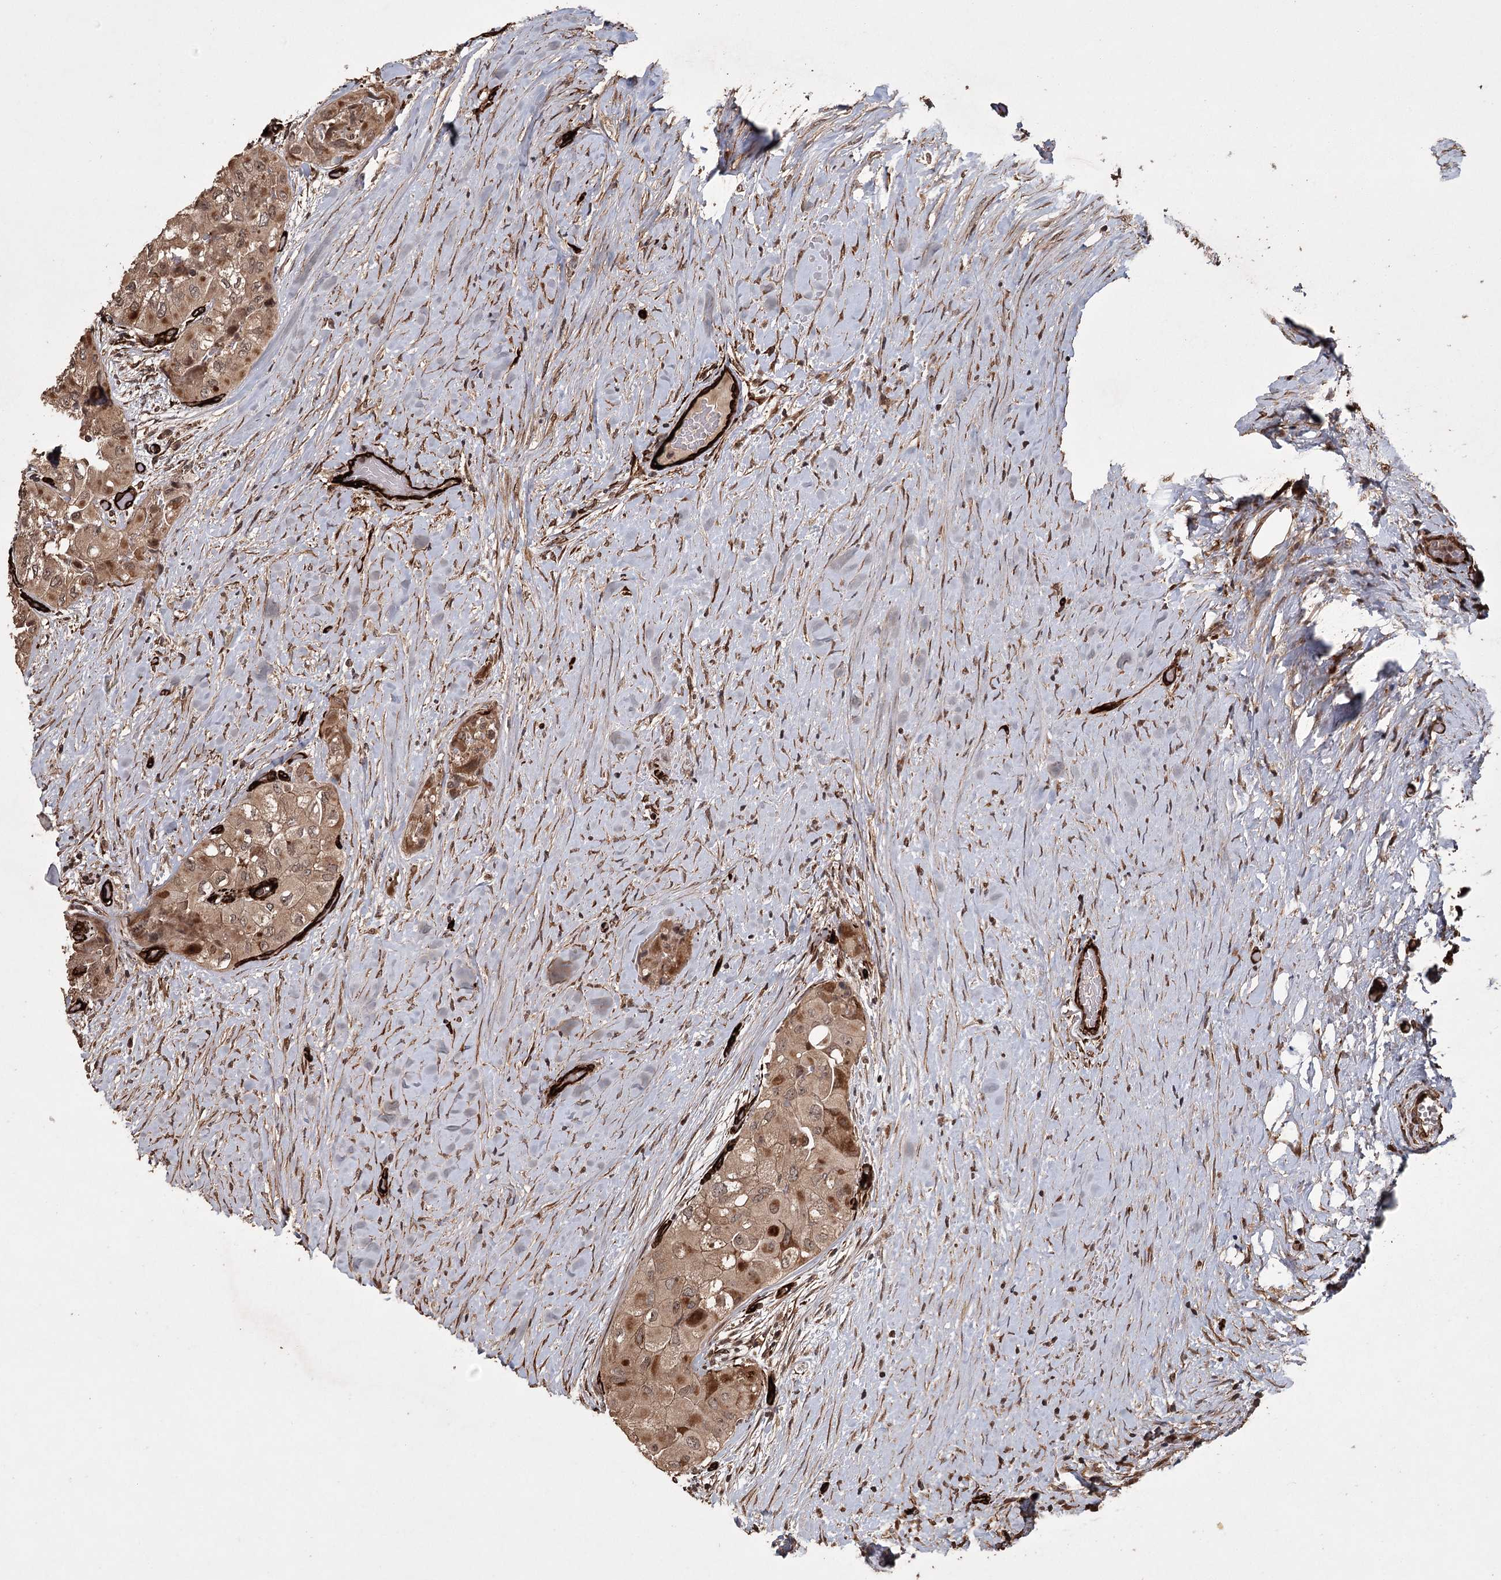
{"staining": {"intensity": "moderate", "quantity": ">75%", "location": "cytoplasmic/membranous"}, "tissue": "thyroid cancer", "cell_type": "Tumor cells", "image_type": "cancer", "snomed": [{"axis": "morphology", "description": "Papillary adenocarcinoma, NOS"}, {"axis": "topography", "description": "Thyroid gland"}], "caption": "DAB immunohistochemical staining of papillary adenocarcinoma (thyroid) reveals moderate cytoplasmic/membranous protein expression in about >75% of tumor cells. The protein is shown in brown color, while the nuclei are stained blue.", "gene": "RPAP3", "patient": {"sex": "female", "age": 59}}